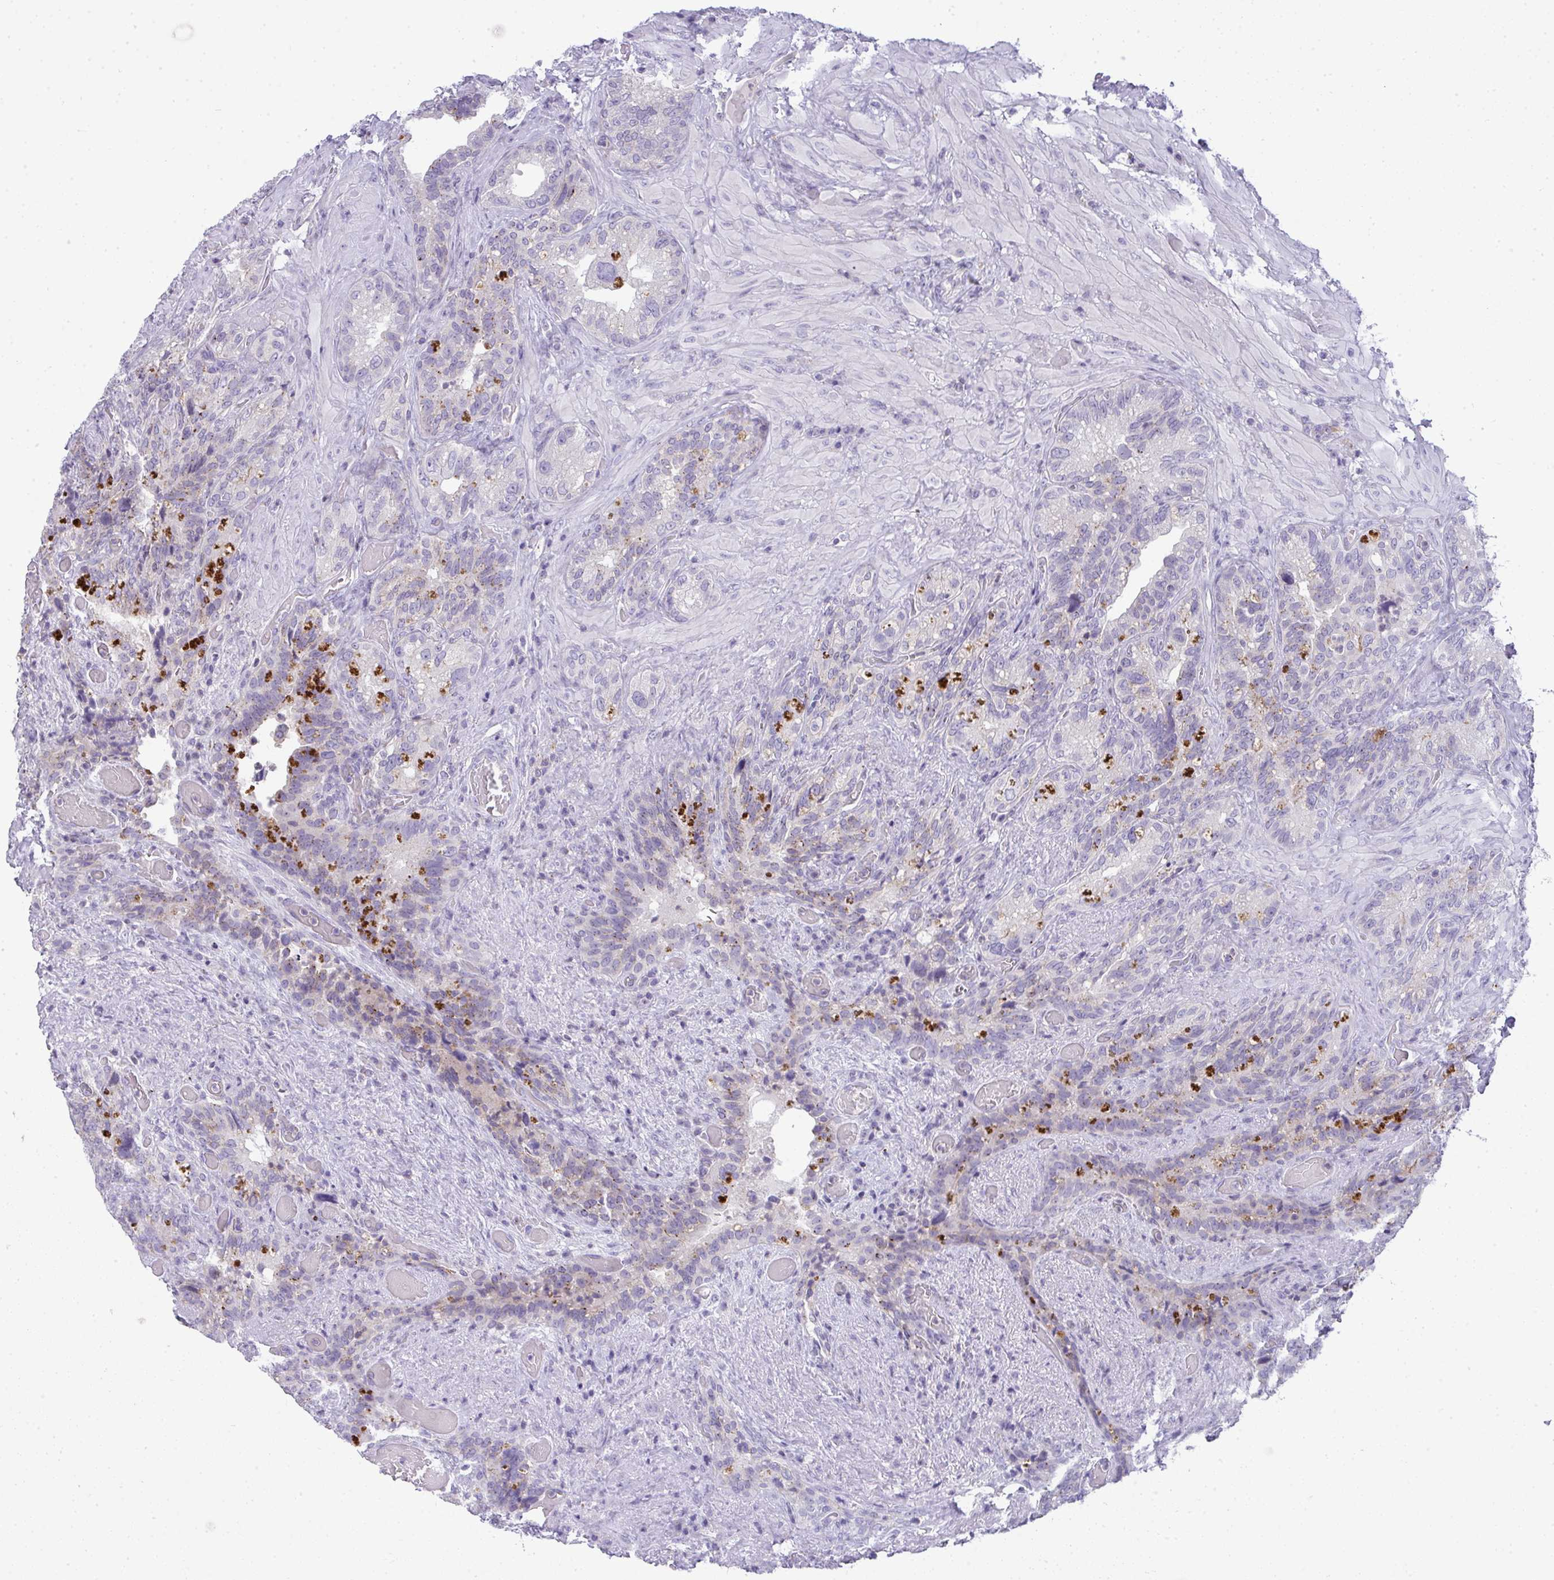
{"staining": {"intensity": "strong", "quantity": "<25%", "location": "cytoplasmic/membranous"}, "tissue": "seminal vesicle", "cell_type": "Glandular cells", "image_type": "normal", "snomed": [{"axis": "morphology", "description": "Normal tissue, NOS"}, {"axis": "topography", "description": "Seminal veicle"}], "caption": "An image of human seminal vesicle stained for a protein reveals strong cytoplasmic/membranous brown staining in glandular cells. Nuclei are stained in blue.", "gene": "VPS4B", "patient": {"sex": "male", "age": 68}}